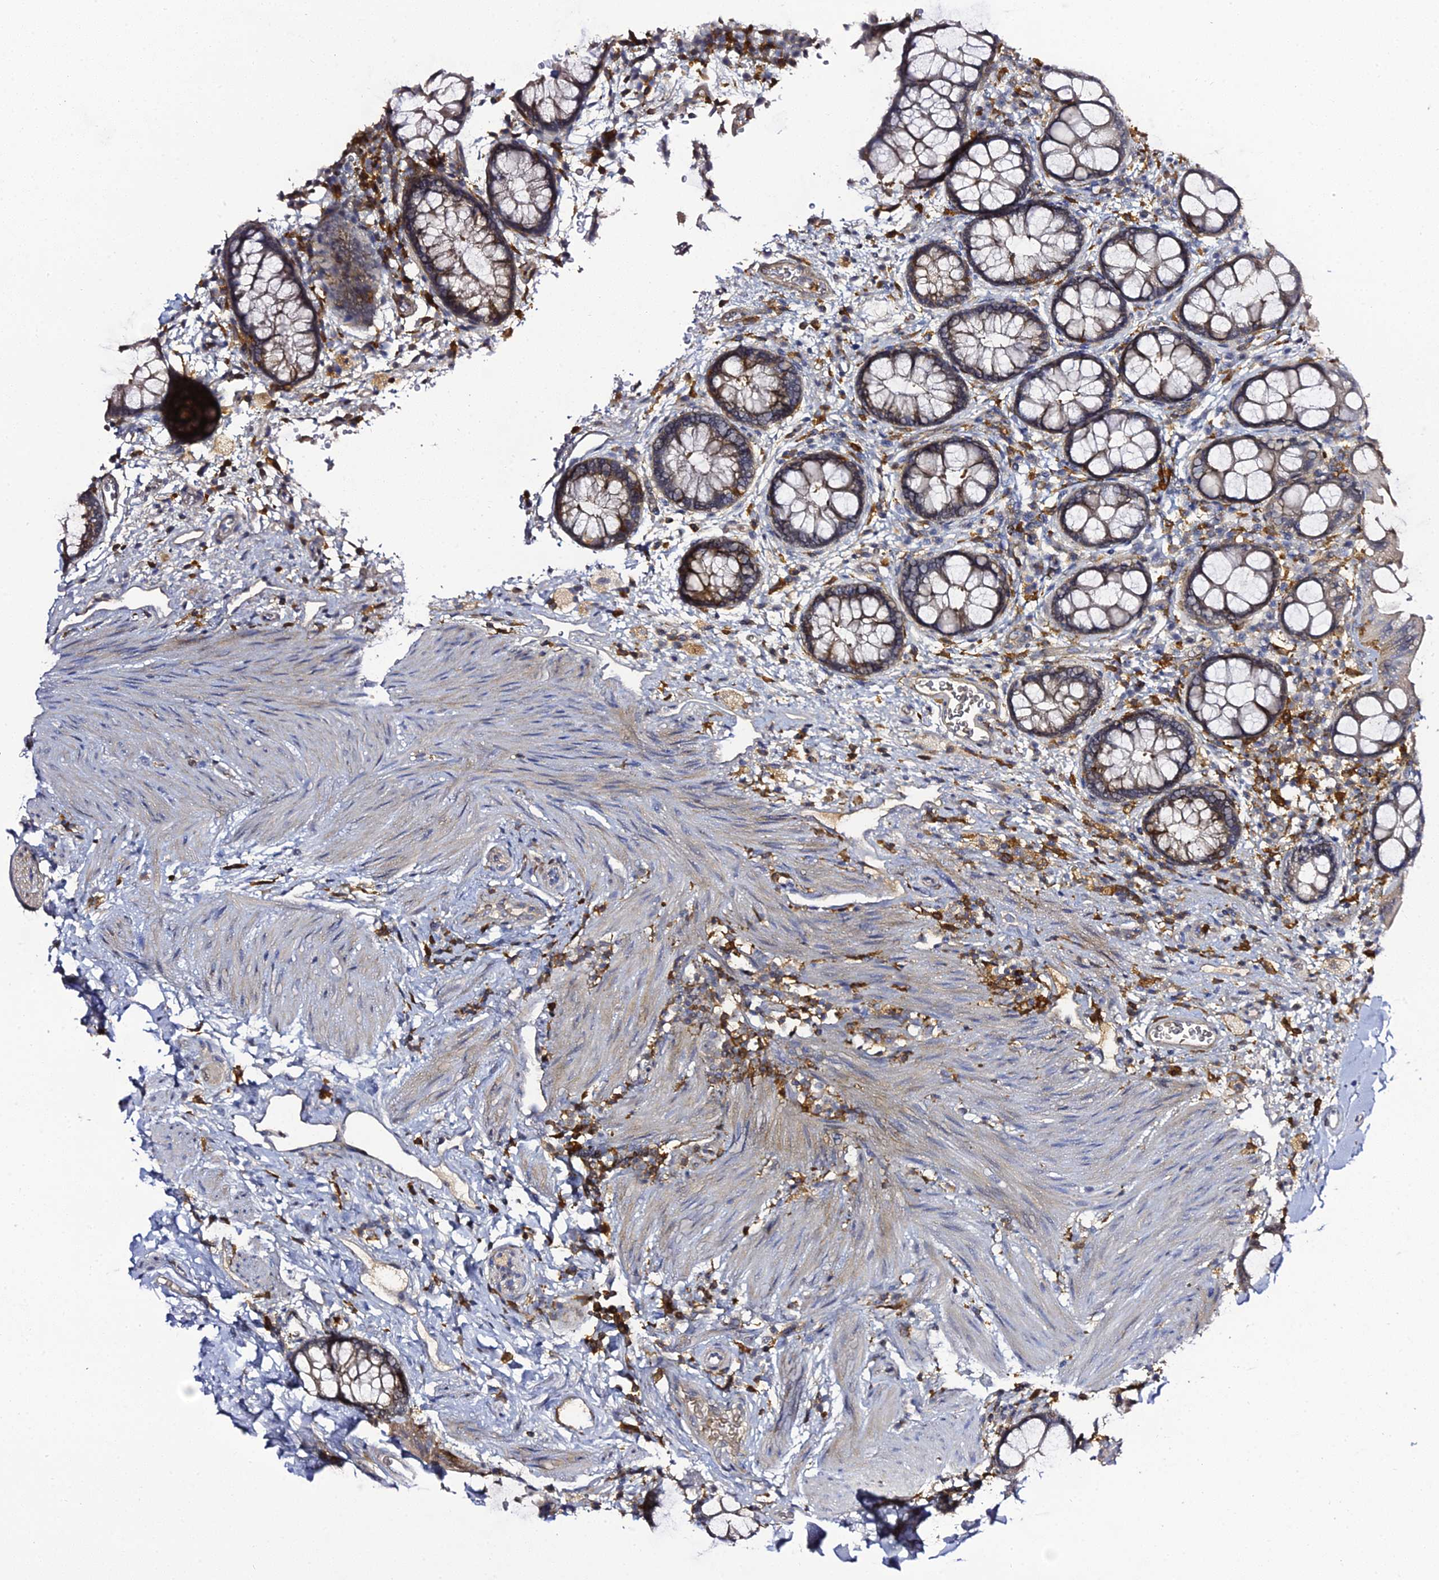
{"staining": {"intensity": "moderate", "quantity": "25%-75%", "location": "cytoplasmic/membranous"}, "tissue": "rectum", "cell_type": "Glandular cells", "image_type": "normal", "snomed": [{"axis": "morphology", "description": "Normal tissue, NOS"}, {"axis": "topography", "description": "Rectum"}, {"axis": "topography", "description": "Peripheral nerve tissue"}], "caption": "The image shows immunohistochemical staining of normal rectum. There is moderate cytoplasmic/membranous expression is identified in approximately 25%-75% of glandular cells.", "gene": "IL4I1", "patient": {"sex": "female", "age": 69}}